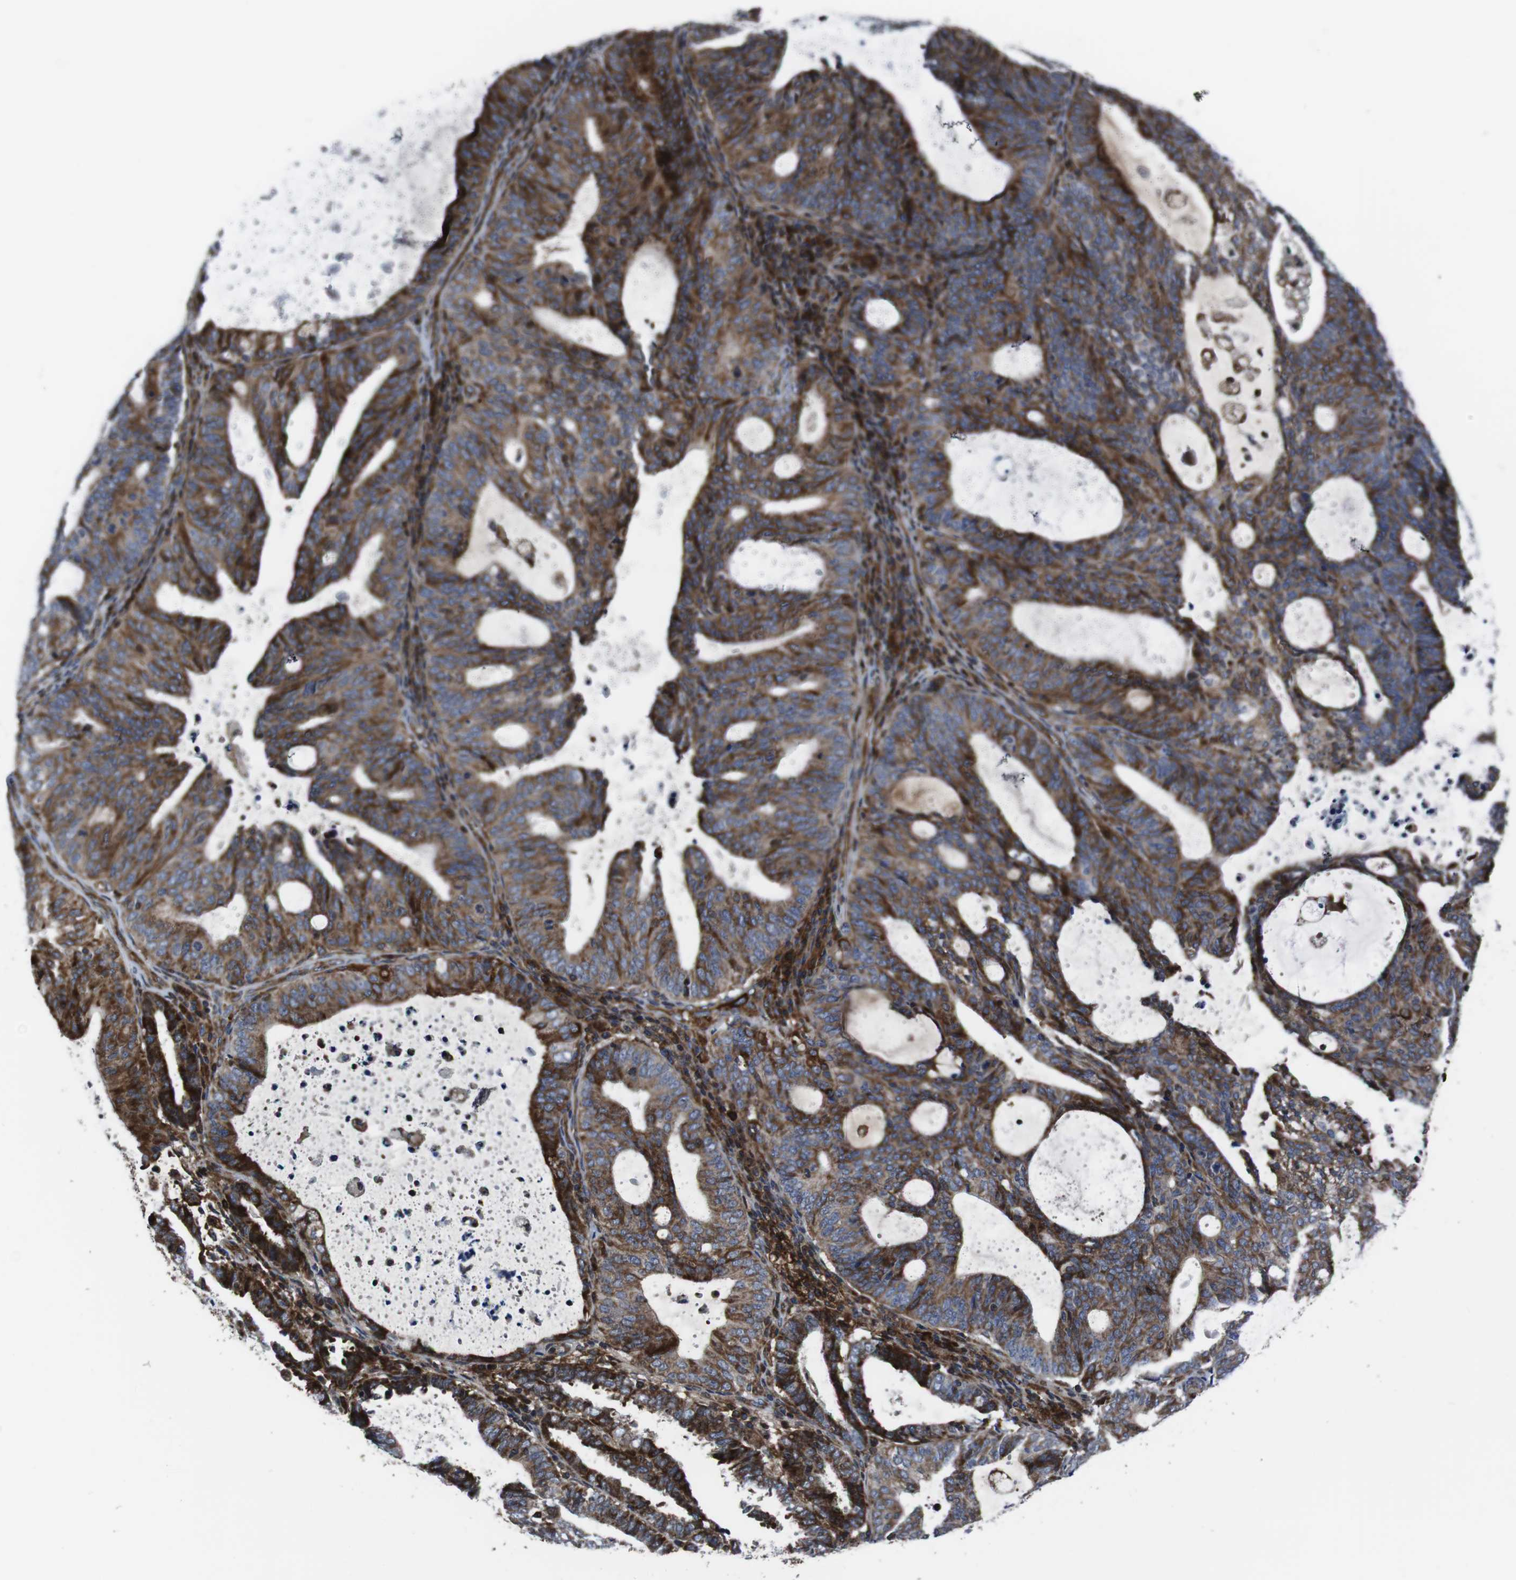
{"staining": {"intensity": "strong", "quantity": ">75%", "location": "cytoplasmic/membranous"}, "tissue": "endometrial cancer", "cell_type": "Tumor cells", "image_type": "cancer", "snomed": [{"axis": "morphology", "description": "Adenocarcinoma, NOS"}, {"axis": "topography", "description": "Uterus"}], "caption": "Brown immunohistochemical staining in adenocarcinoma (endometrial) demonstrates strong cytoplasmic/membranous expression in about >75% of tumor cells. (DAB = brown stain, brightfield microscopy at high magnification).", "gene": "SMYD3", "patient": {"sex": "female", "age": 83}}